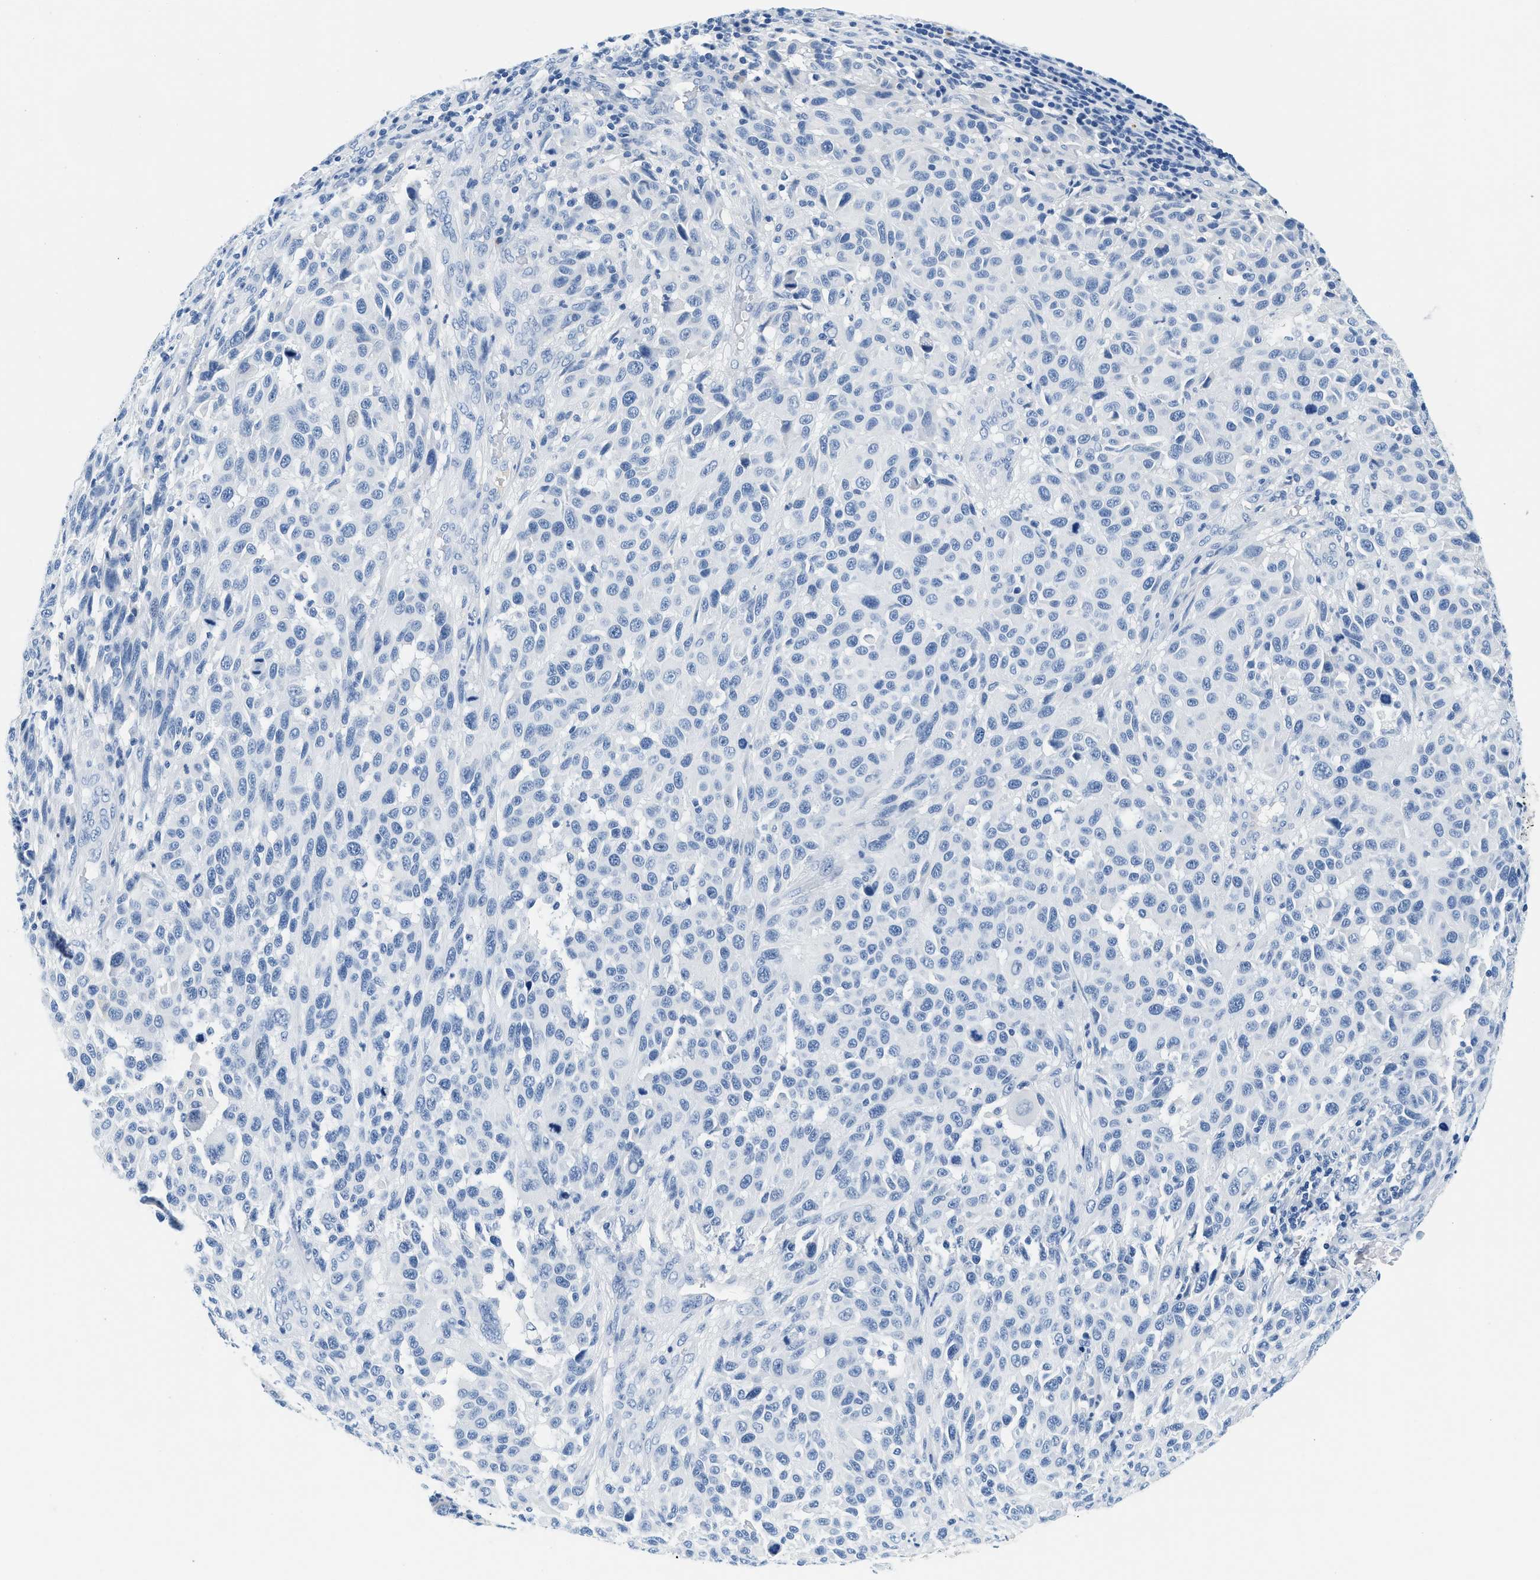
{"staining": {"intensity": "negative", "quantity": "none", "location": "none"}, "tissue": "melanoma", "cell_type": "Tumor cells", "image_type": "cancer", "snomed": [{"axis": "morphology", "description": "Malignant melanoma, Metastatic site"}, {"axis": "topography", "description": "Lymph node"}], "caption": "This is a photomicrograph of immunohistochemistry (IHC) staining of melanoma, which shows no staining in tumor cells.", "gene": "STXBP2", "patient": {"sex": "male", "age": 61}}